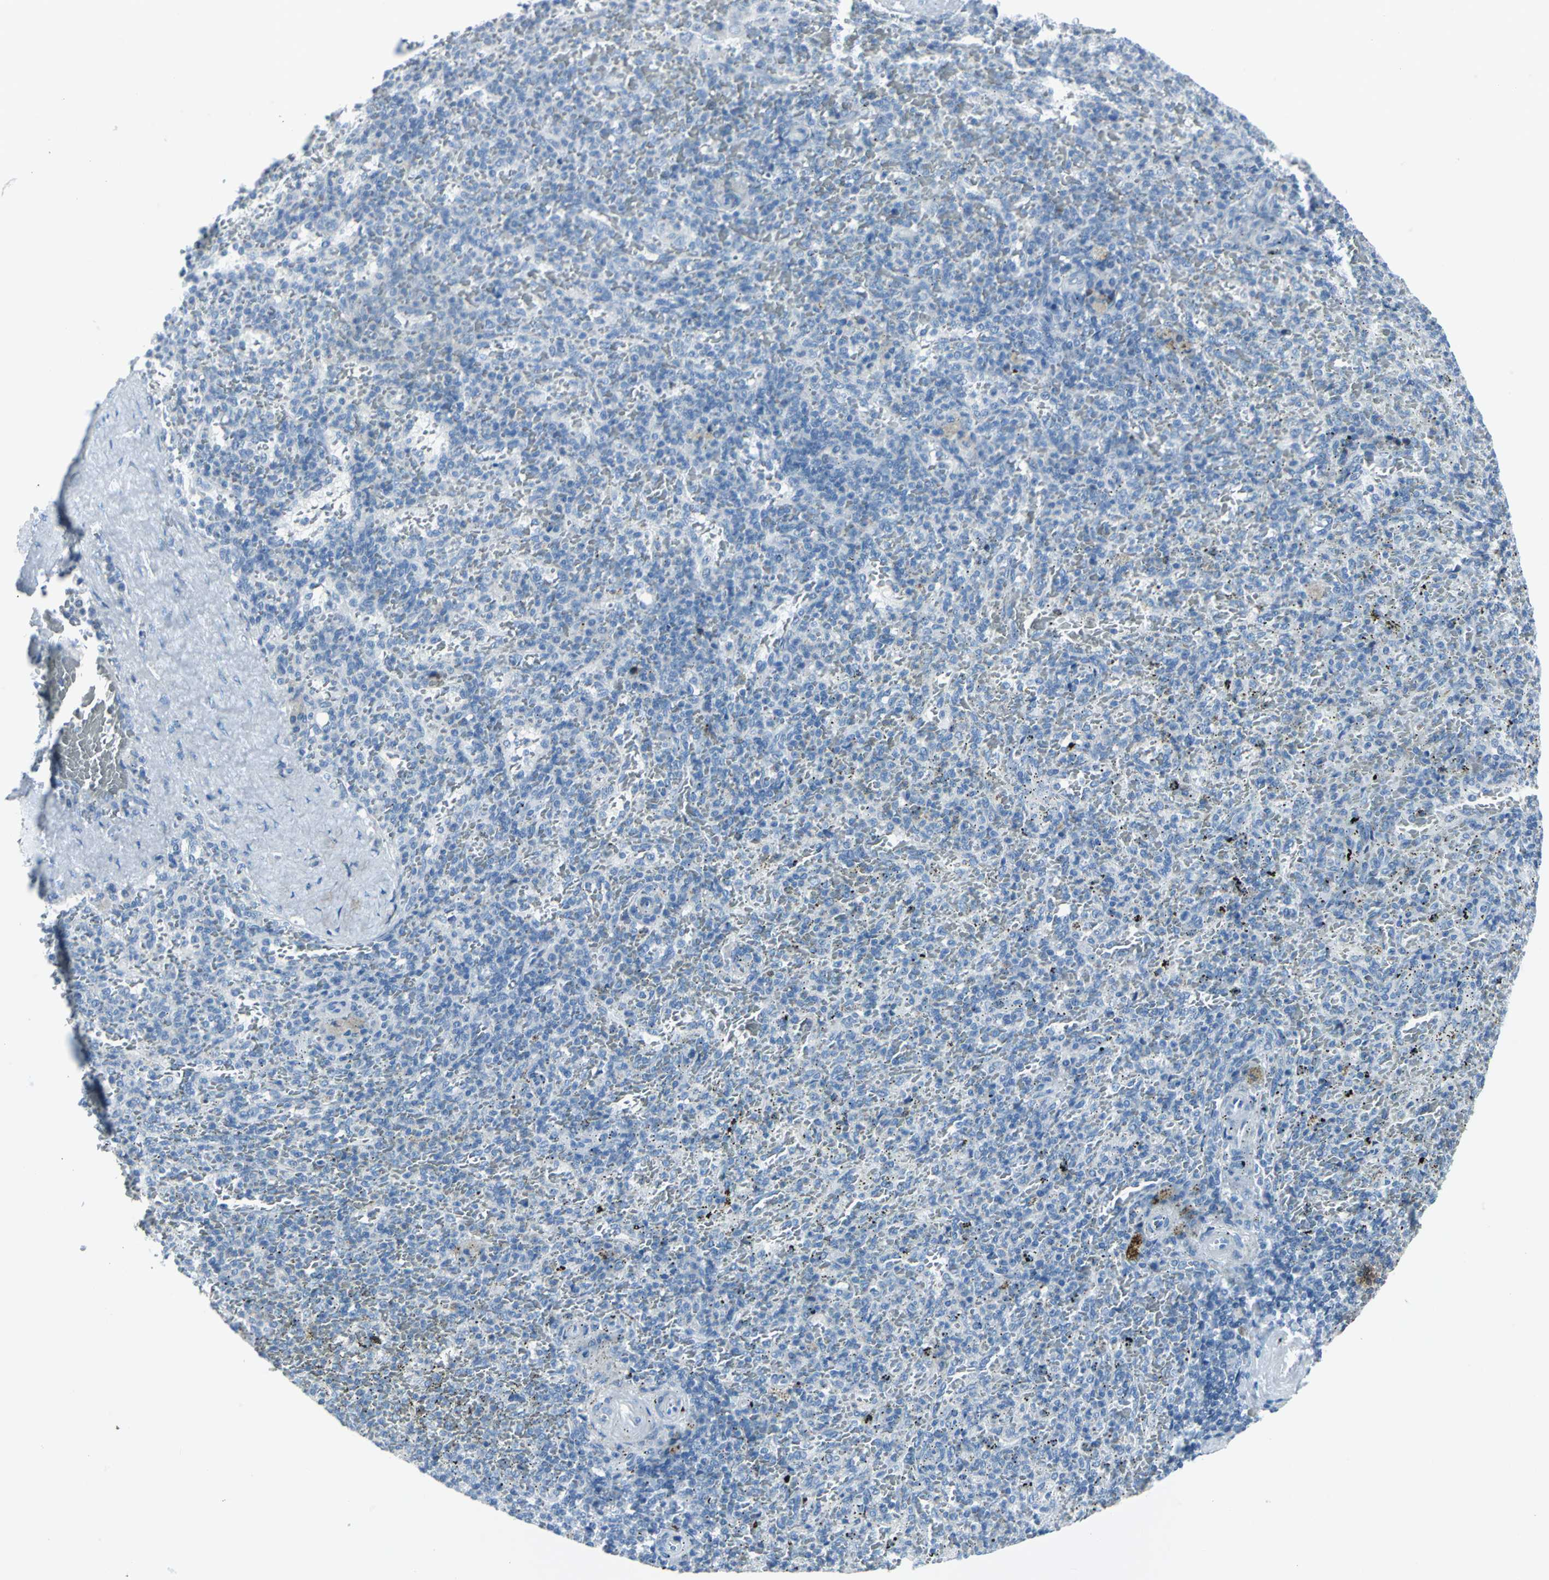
{"staining": {"intensity": "negative", "quantity": "none", "location": "none"}, "tissue": "spleen", "cell_type": "Cells in red pulp", "image_type": "normal", "snomed": [{"axis": "morphology", "description": "Normal tissue, NOS"}, {"axis": "topography", "description": "Spleen"}], "caption": "An image of spleen stained for a protein exhibits no brown staining in cells in red pulp.", "gene": "DNAI2", "patient": {"sex": "female", "age": 43}}